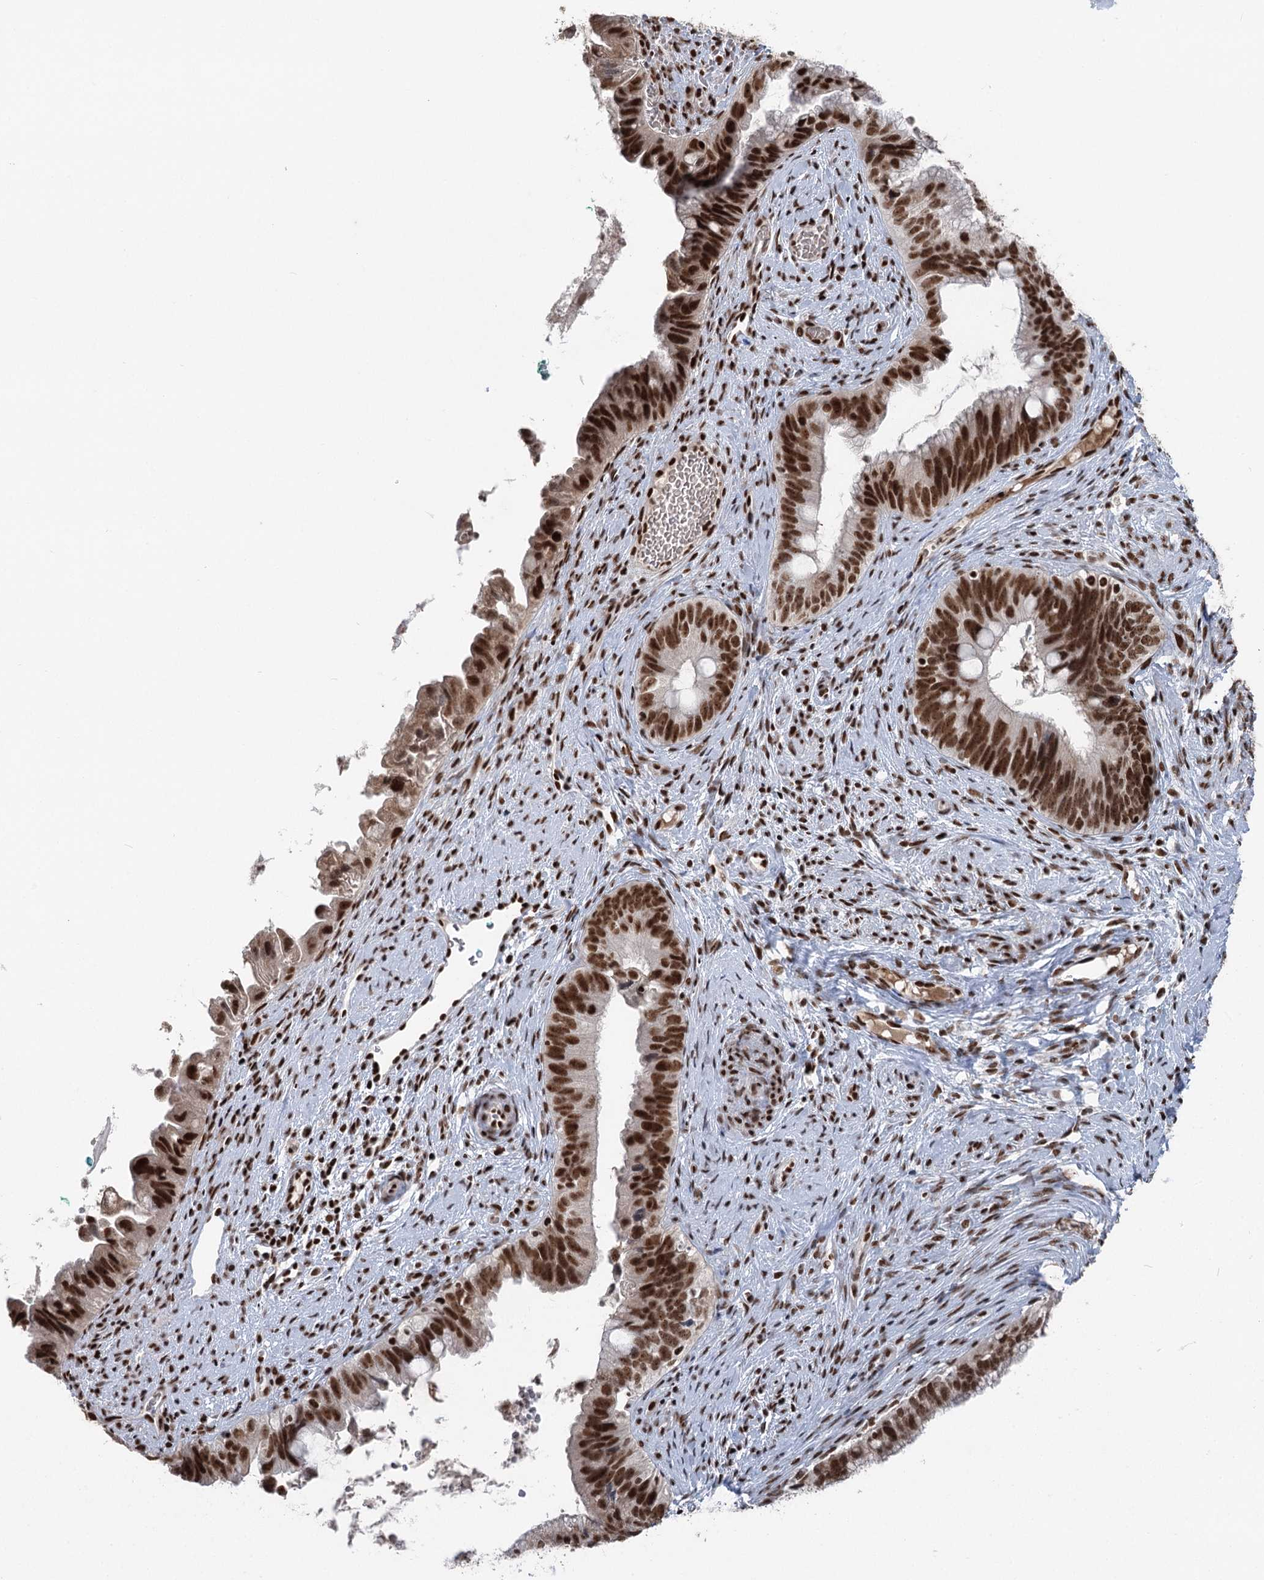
{"staining": {"intensity": "strong", "quantity": ">75%", "location": "nuclear"}, "tissue": "cervical cancer", "cell_type": "Tumor cells", "image_type": "cancer", "snomed": [{"axis": "morphology", "description": "Adenocarcinoma, NOS"}, {"axis": "topography", "description": "Cervix"}], "caption": "Tumor cells reveal high levels of strong nuclear positivity in approximately >75% of cells in human cervical cancer (adenocarcinoma). (Brightfield microscopy of DAB IHC at high magnification).", "gene": "CGGBP1", "patient": {"sex": "female", "age": 42}}